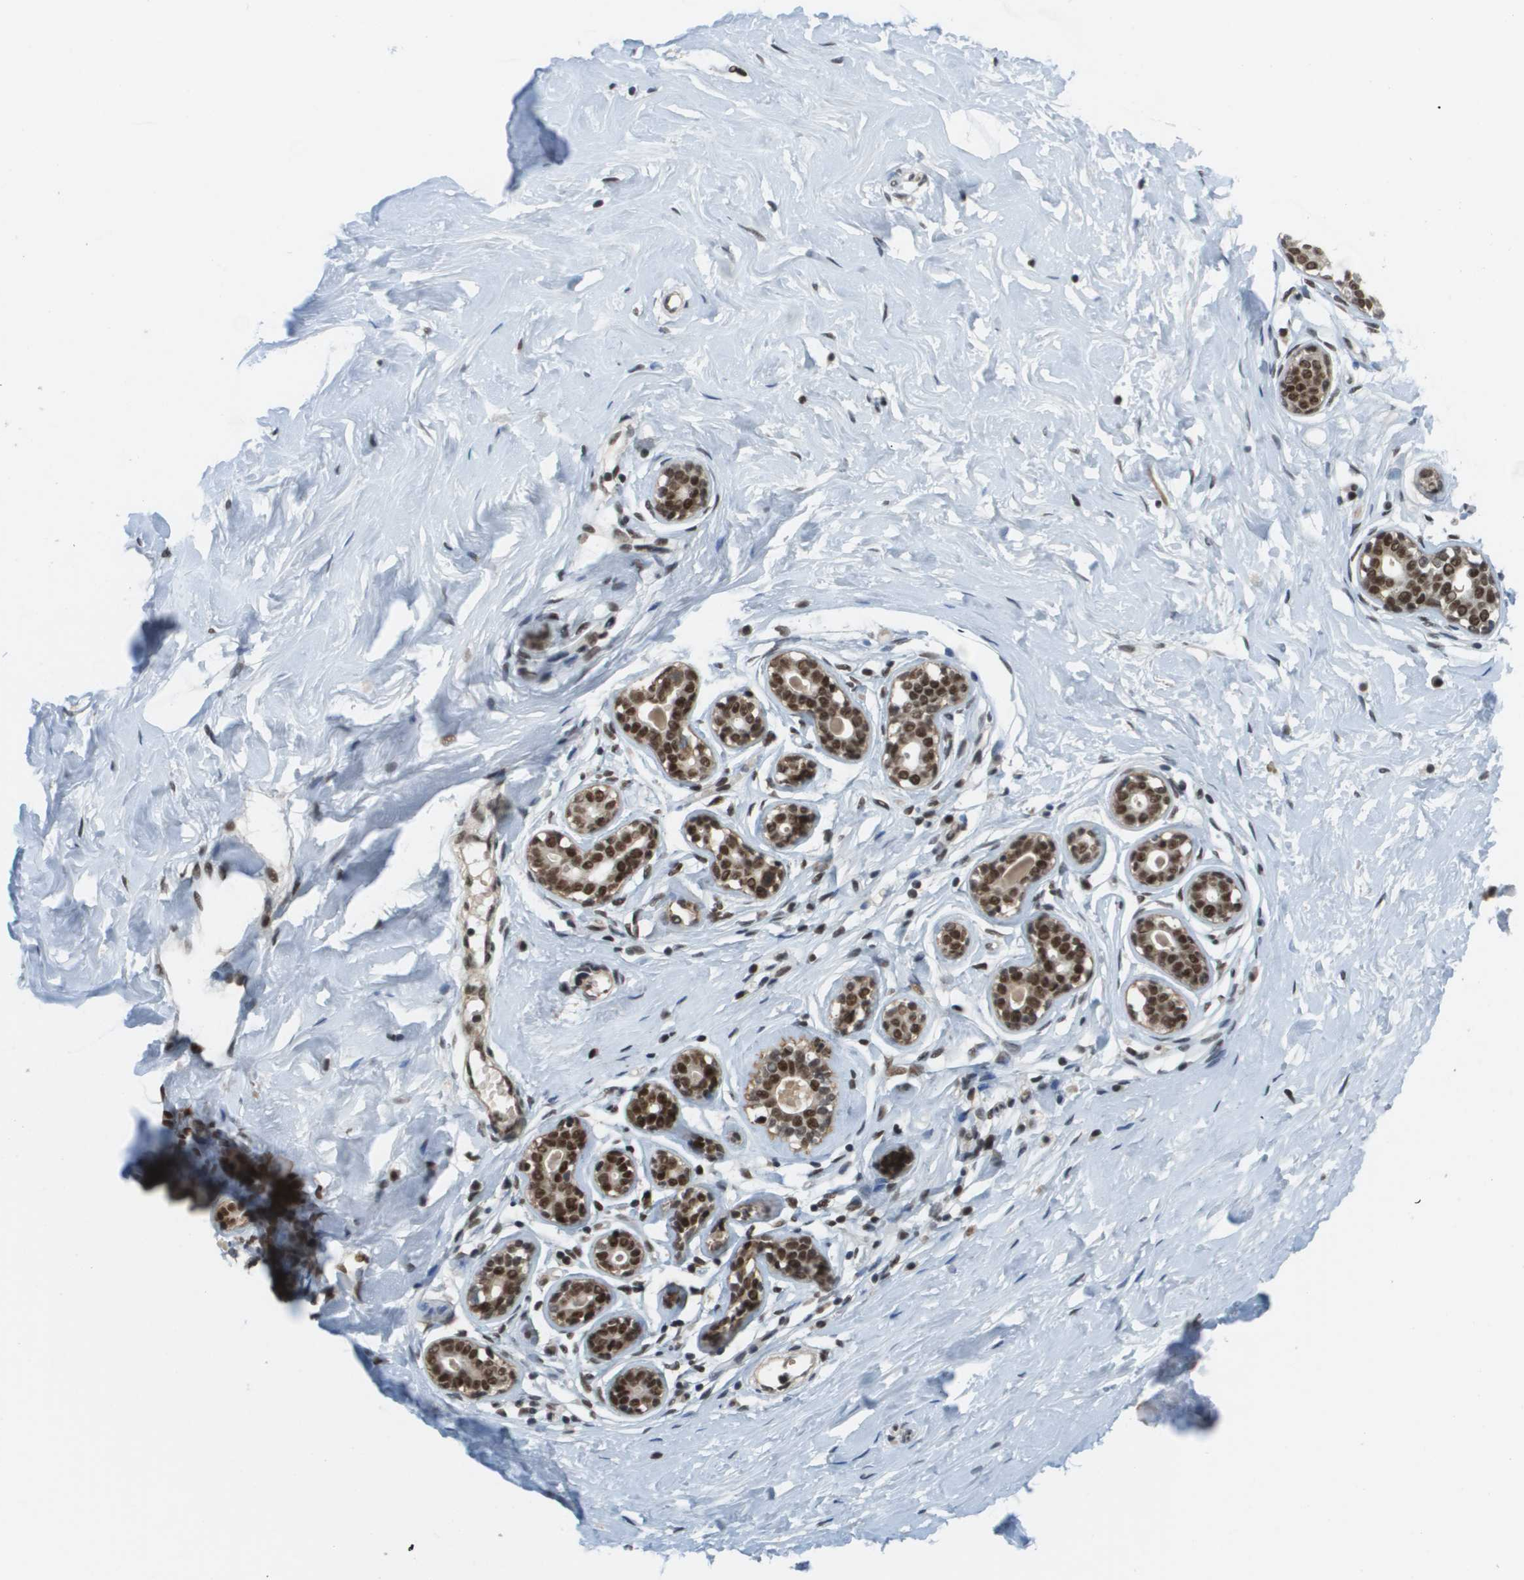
{"staining": {"intensity": "moderate", "quantity": ">75%", "location": "nuclear"}, "tissue": "breast", "cell_type": "Adipocytes", "image_type": "normal", "snomed": [{"axis": "morphology", "description": "Normal tissue, NOS"}, {"axis": "topography", "description": "Breast"}], "caption": "Brown immunohistochemical staining in normal human breast exhibits moderate nuclear staining in approximately >75% of adipocytes. The staining is performed using DAB (3,3'-diaminobenzidine) brown chromogen to label protein expression. The nuclei are counter-stained blue using hematoxylin.", "gene": "PRCC", "patient": {"sex": "female", "age": 23}}